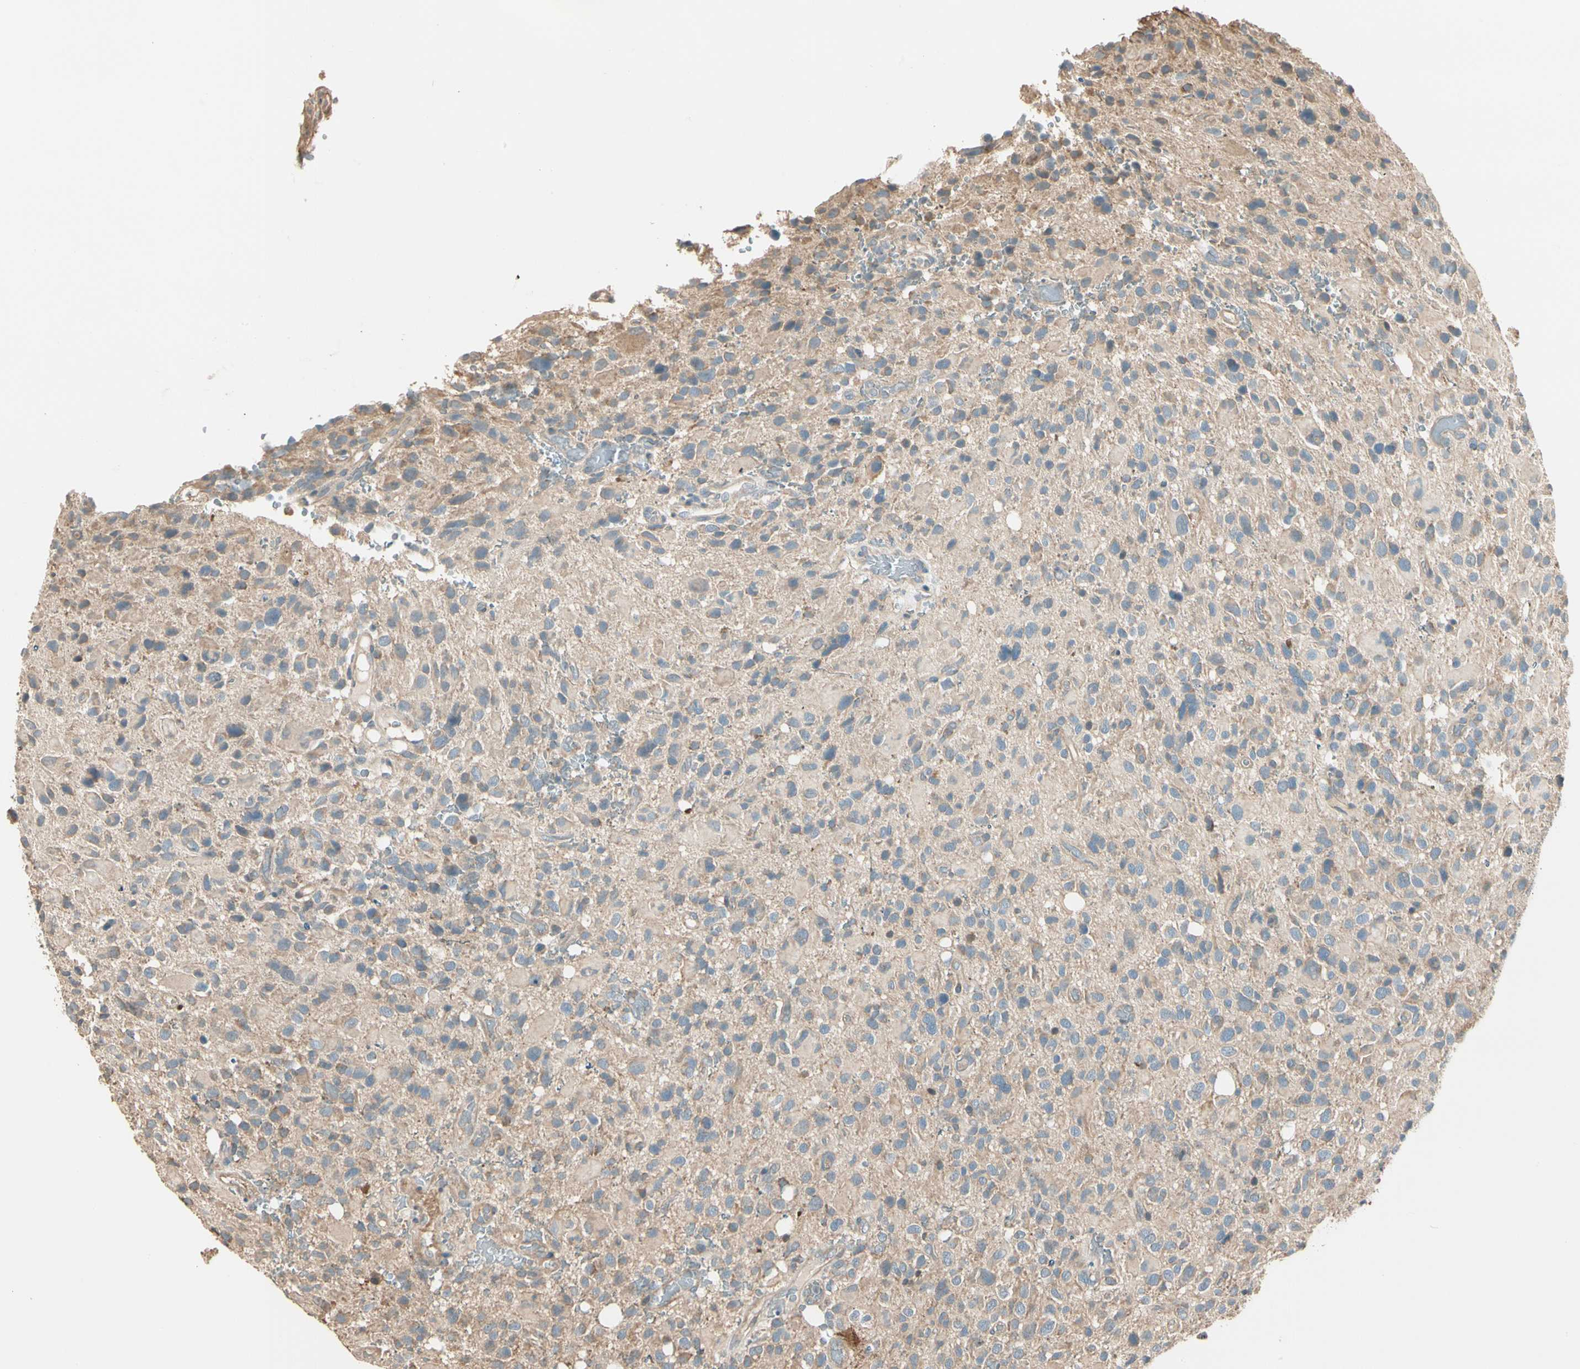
{"staining": {"intensity": "weak", "quantity": ">75%", "location": "cytoplasmic/membranous"}, "tissue": "glioma", "cell_type": "Tumor cells", "image_type": "cancer", "snomed": [{"axis": "morphology", "description": "Glioma, malignant, High grade"}, {"axis": "topography", "description": "Brain"}], "caption": "High-magnification brightfield microscopy of high-grade glioma (malignant) stained with DAB (3,3'-diaminobenzidine) (brown) and counterstained with hematoxylin (blue). tumor cells exhibit weak cytoplasmic/membranous positivity is seen in about>75% of cells.", "gene": "TNFRSF21", "patient": {"sex": "male", "age": 48}}